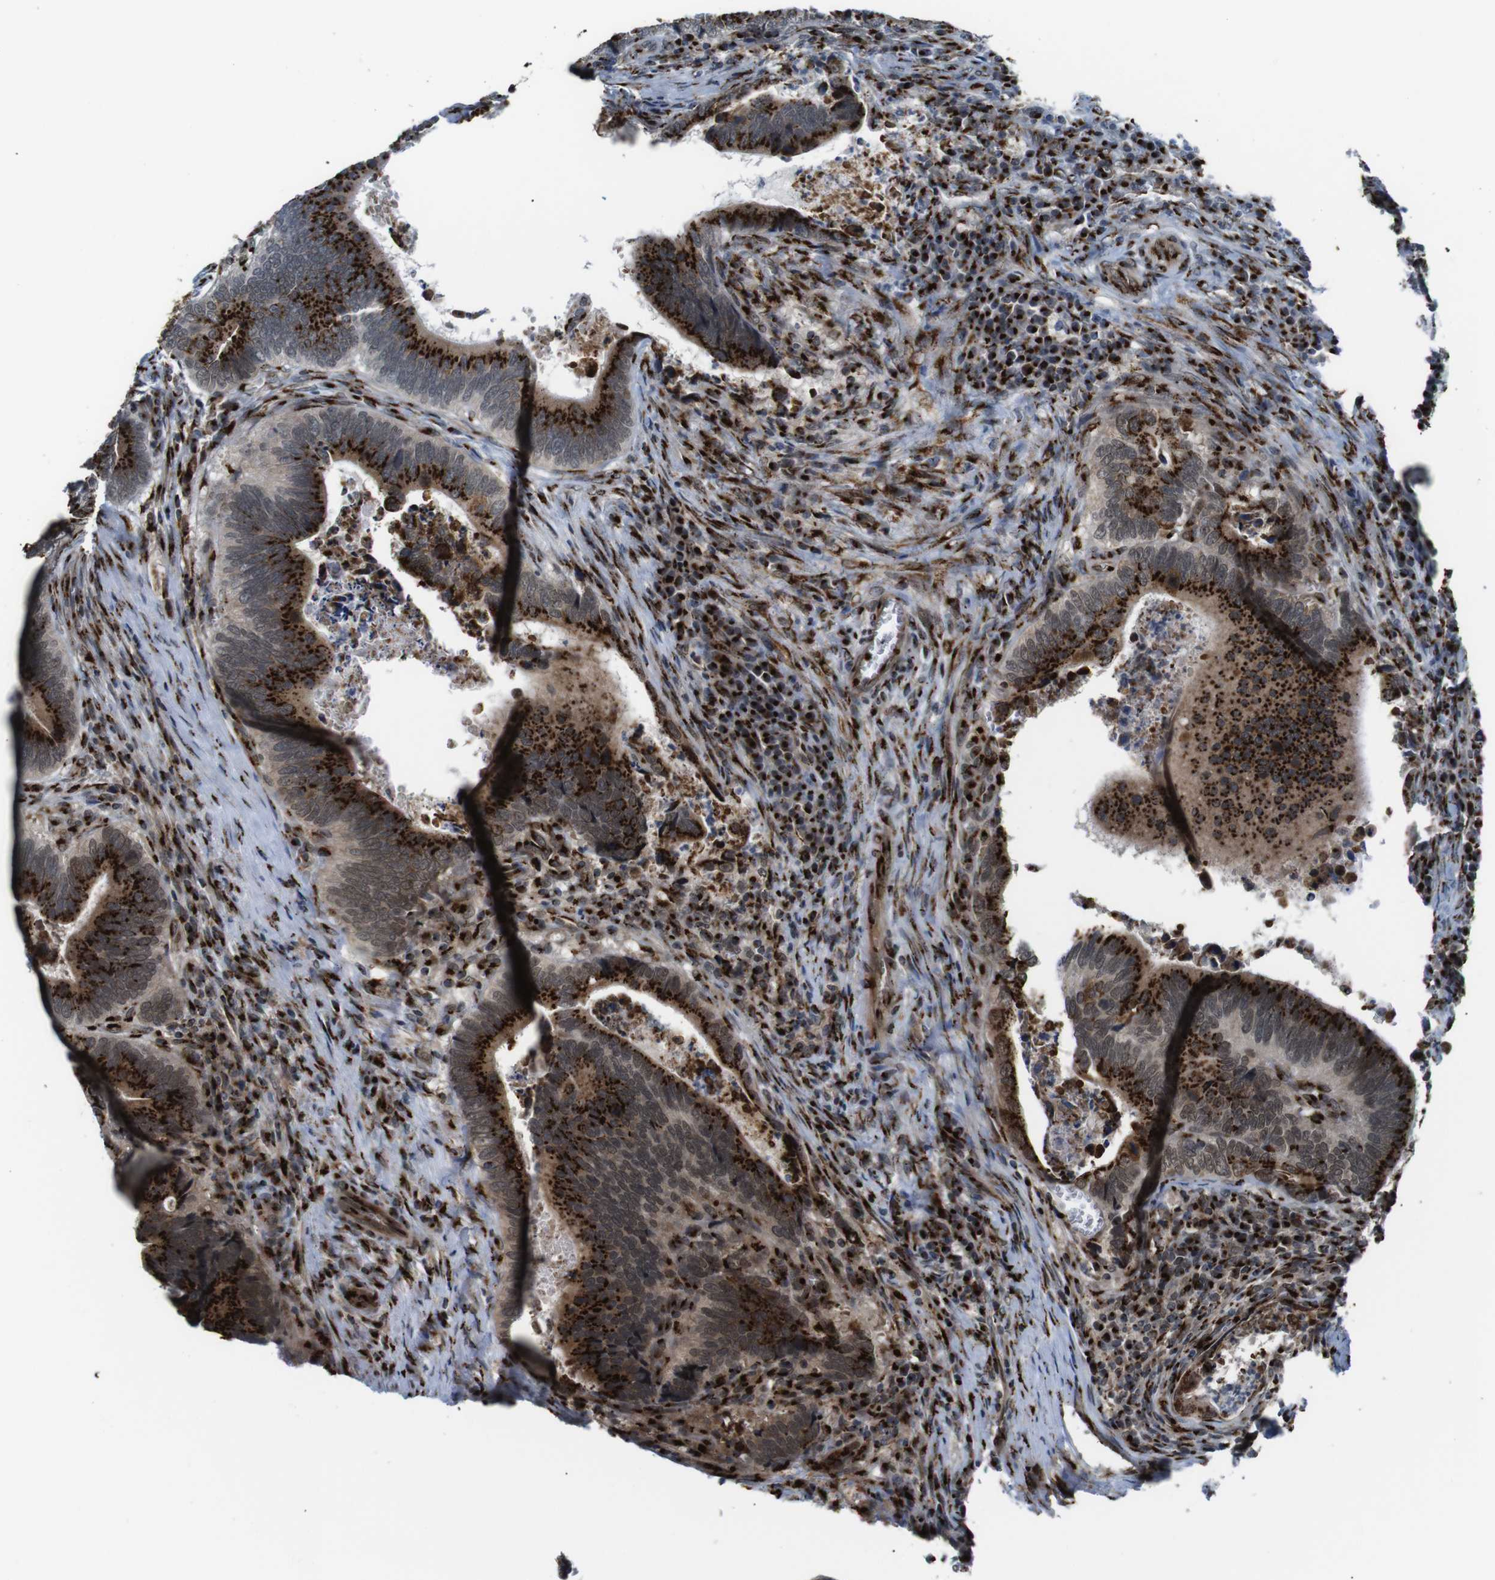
{"staining": {"intensity": "strong", "quantity": ">75%", "location": "cytoplasmic/membranous"}, "tissue": "colorectal cancer", "cell_type": "Tumor cells", "image_type": "cancer", "snomed": [{"axis": "morphology", "description": "Inflammation, NOS"}, {"axis": "morphology", "description": "Adenocarcinoma, NOS"}, {"axis": "topography", "description": "Colon"}], "caption": "Immunohistochemical staining of adenocarcinoma (colorectal) demonstrates high levels of strong cytoplasmic/membranous positivity in approximately >75% of tumor cells.", "gene": "TGOLN2", "patient": {"sex": "male", "age": 72}}